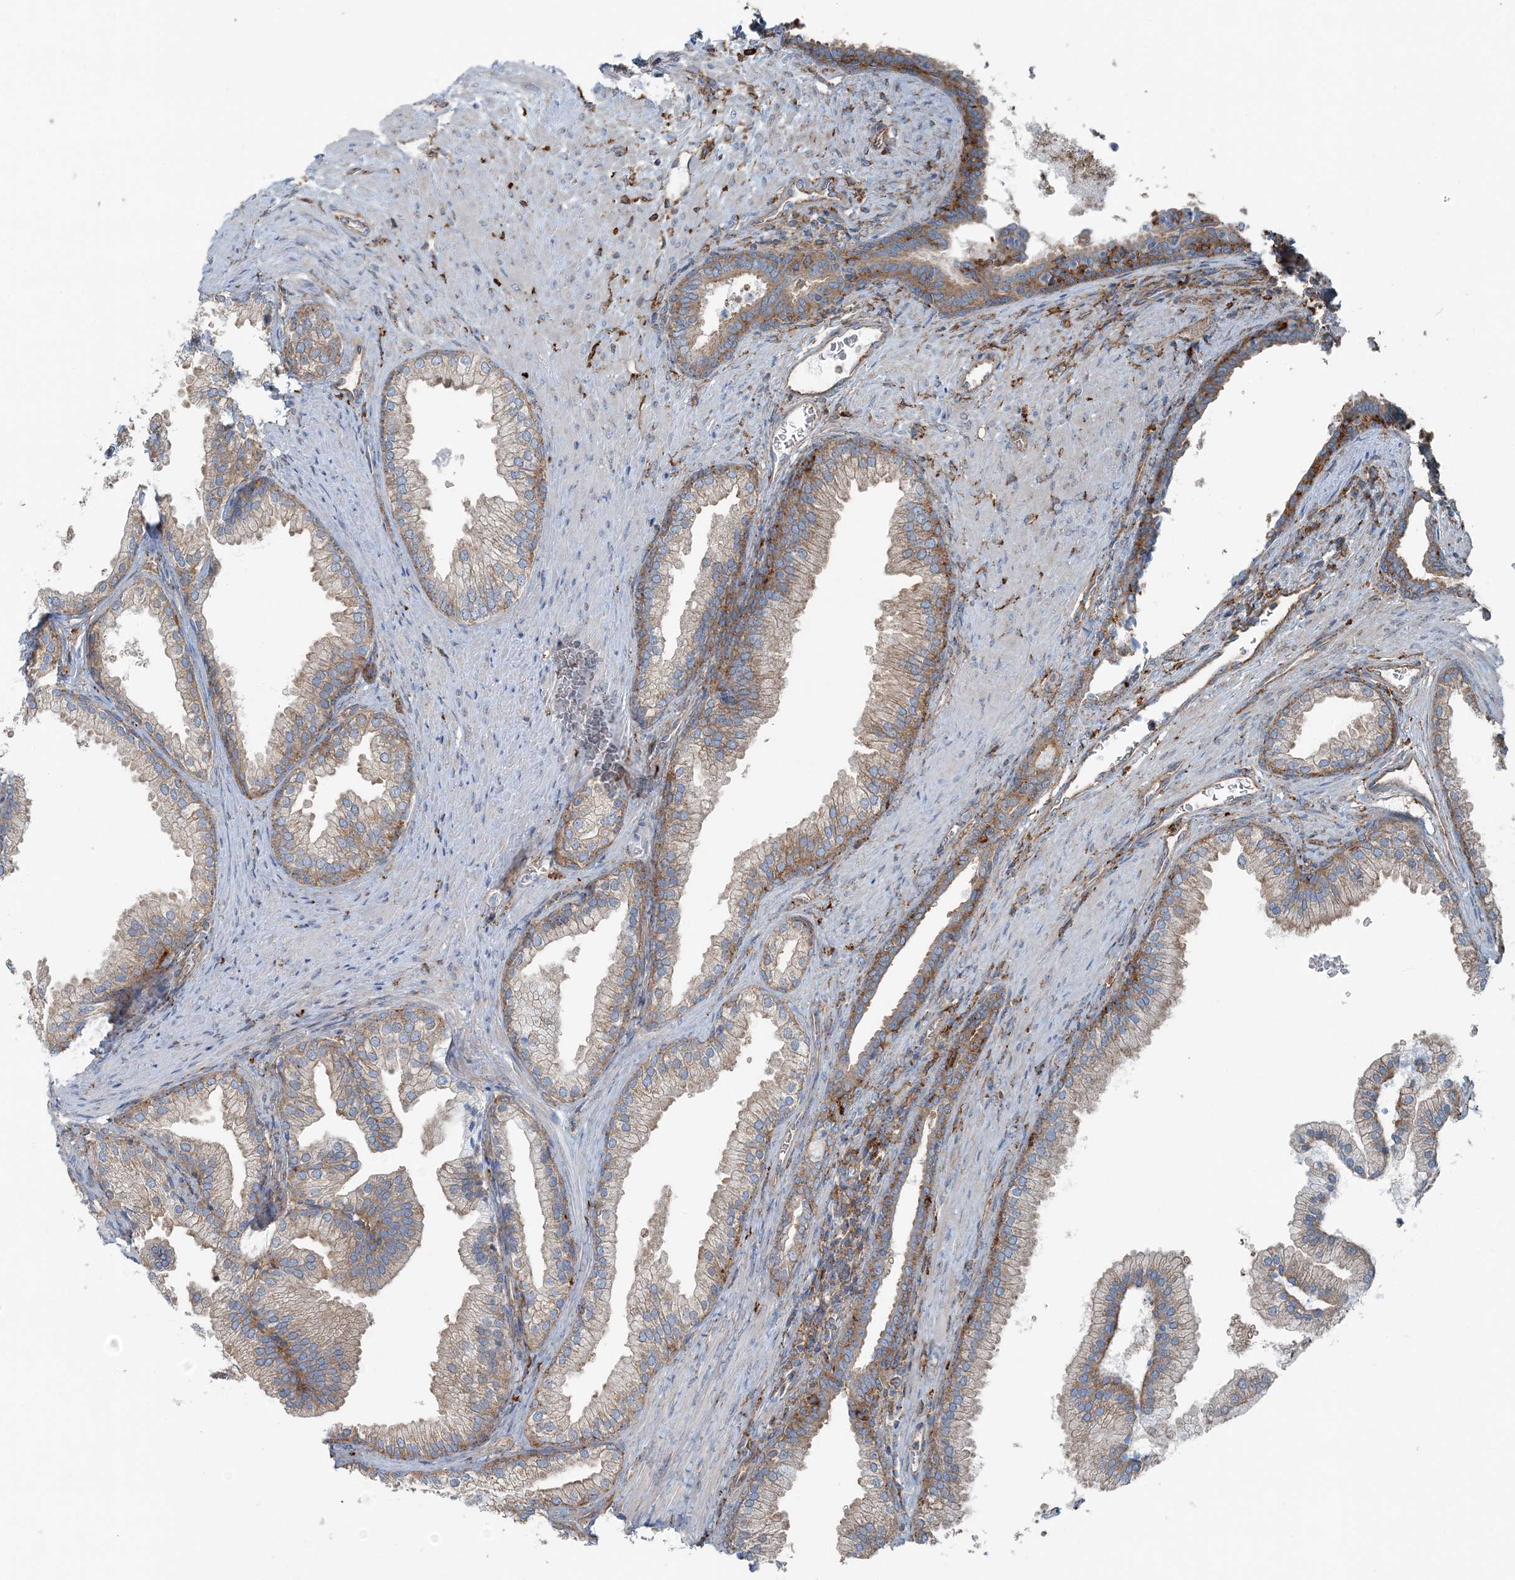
{"staining": {"intensity": "moderate", "quantity": "<25%", "location": "cytoplasmic/membranous"}, "tissue": "prostate", "cell_type": "Glandular cells", "image_type": "normal", "snomed": [{"axis": "morphology", "description": "Normal tissue, NOS"}, {"axis": "topography", "description": "Prostate"}], "caption": "IHC (DAB (3,3'-diaminobenzidine)) staining of normal prostate demonstrates moderate cytoplasmic/membranous protein staining in approximately <25% of glandular cells. (DAB IHC, brown staining for protein, blue staining for nuclei).", "gene": "SNX2", "patient": {"sex": "male", "age": 76}}